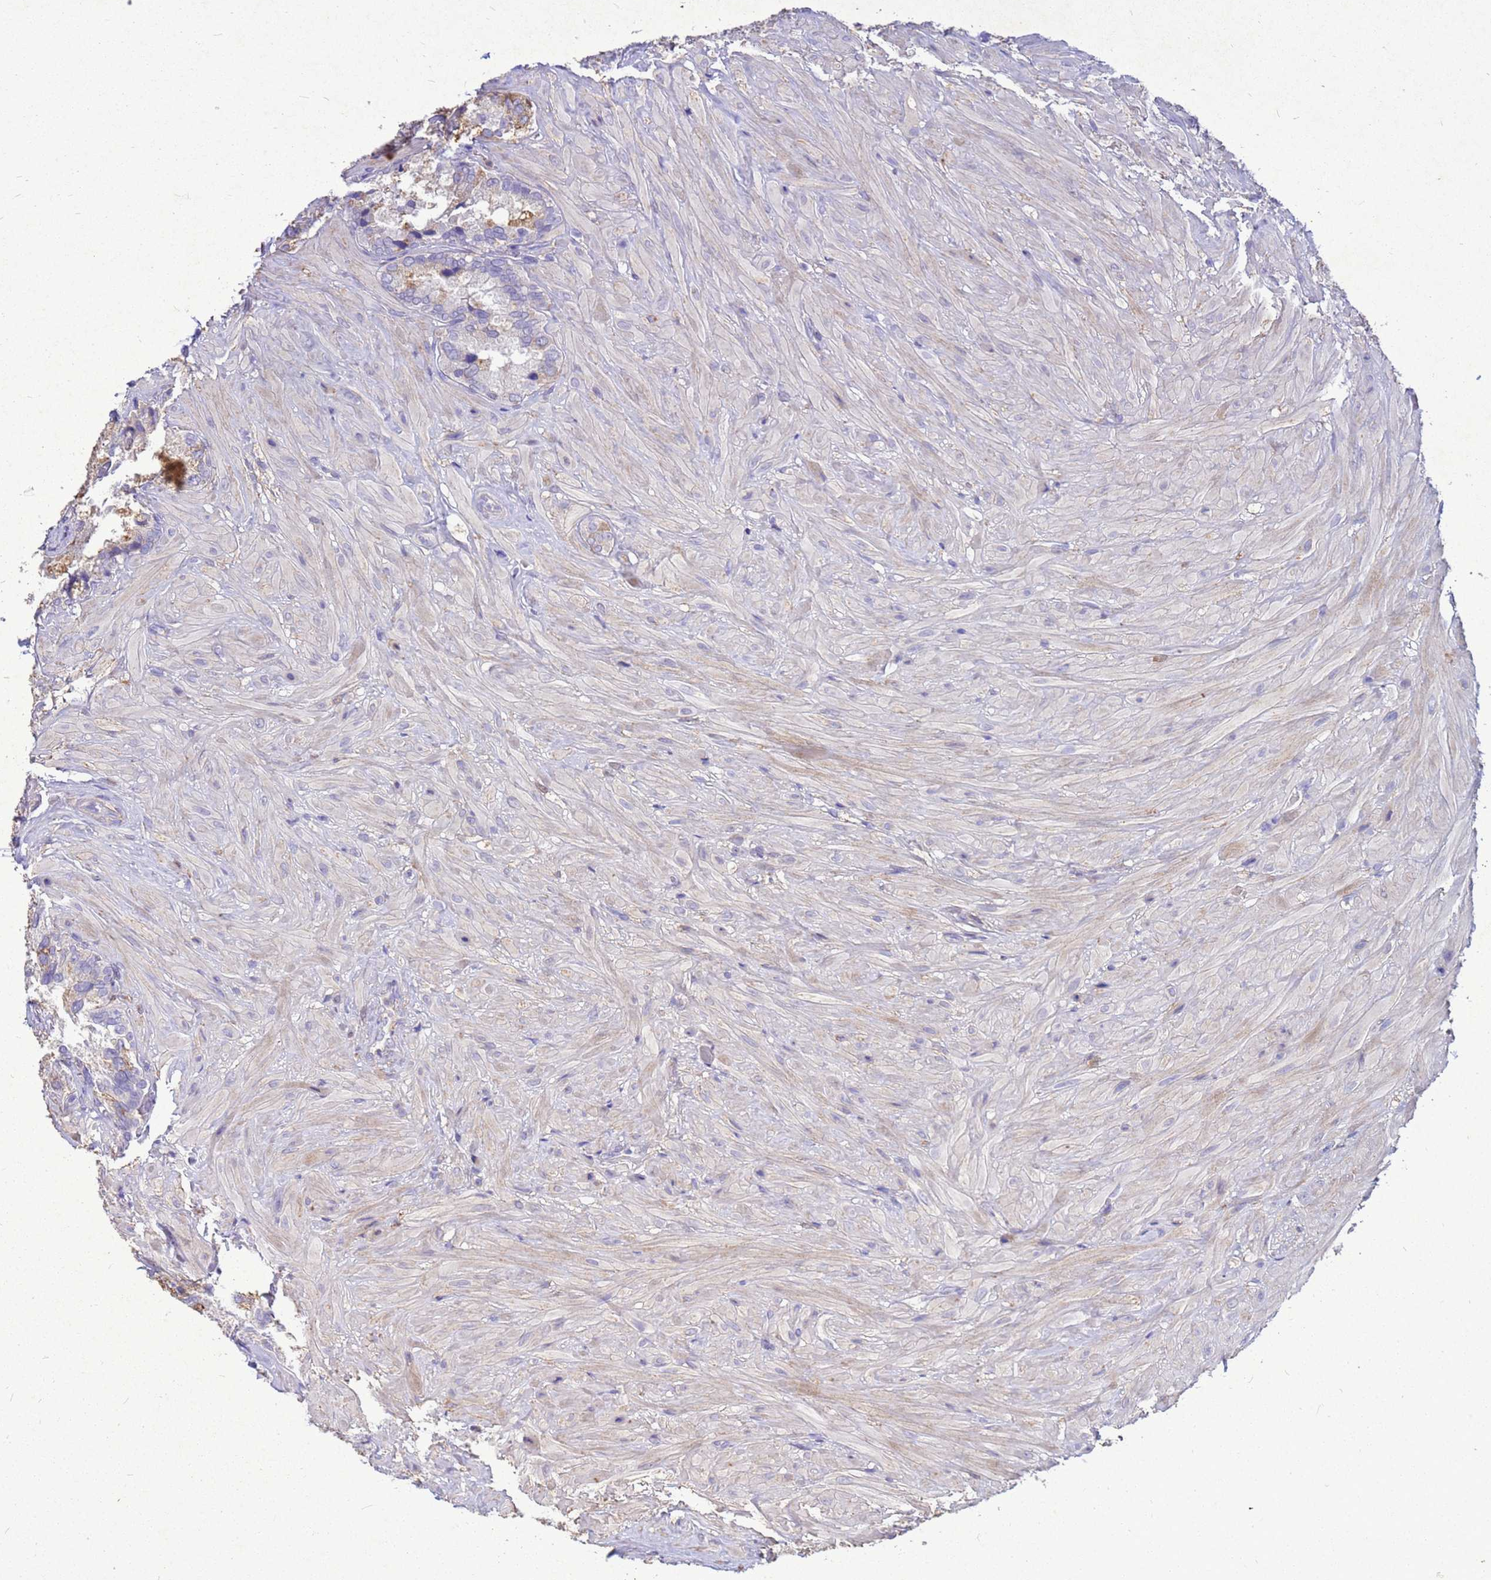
{"staining": {"intensity": "weak", "quantity": "<25%", "location": "cytoplasmic/membranous"}, "tissue": "seminal vesicle", "cell_type": "Glandular cells", "image_type": "normal", "snomed": [{"axis": "morphology", "description": "Normal tissue, NOS"}, {"axis": "topography", "description": "Seminal veicle"}, {"axis": "topography", "description": "Peripheral nerve tissue"}], "caption": "Seminal vesicle stained for a protein using IHC shows no expression glandular cells.", "gene": "AKR1C1", "patient": {"sex": "male", "age": 67}}